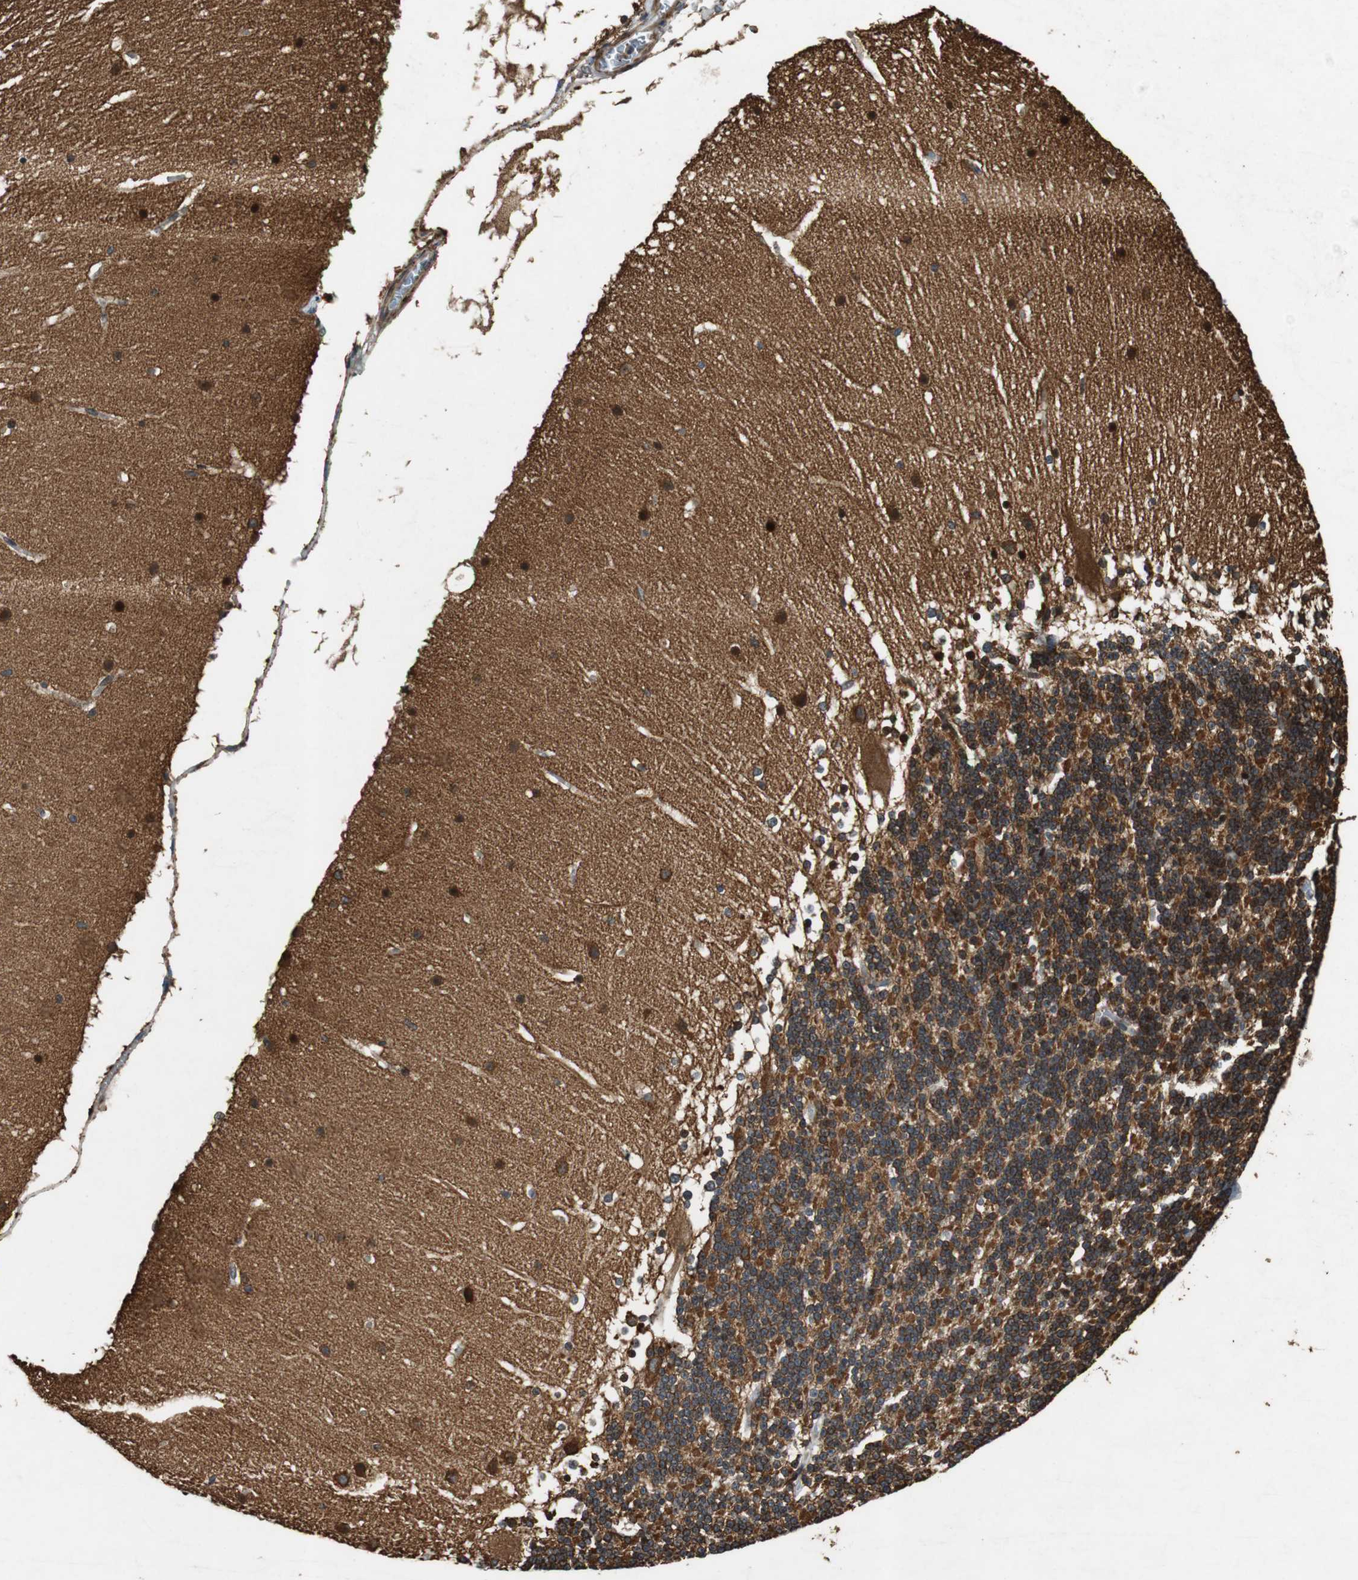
{"staining": {"intensity": "strong", "quantity": "25%-75%", "location": "cytoplasmic/membranous"}, "tissue": "cerebellum", "cell_type": "Cells in granular layer", "image_type": "normal", "snomed": [{"axis": "morphology", "description": "Normal tissue, NOS"}, {"axis": "topography", "description": "Cerebellum"}], "caption": "DAB immunohistochemical staining of normal human cerebellum shows strong cytoplasmic/membranous protein staining in approximately 25%-75% of cells in granular layer. (brown staining indicates protein expression, while blue staining denotes nuclei).", "gene": "TUBA4A", "patient": {"sex": "female", "age": 19}}